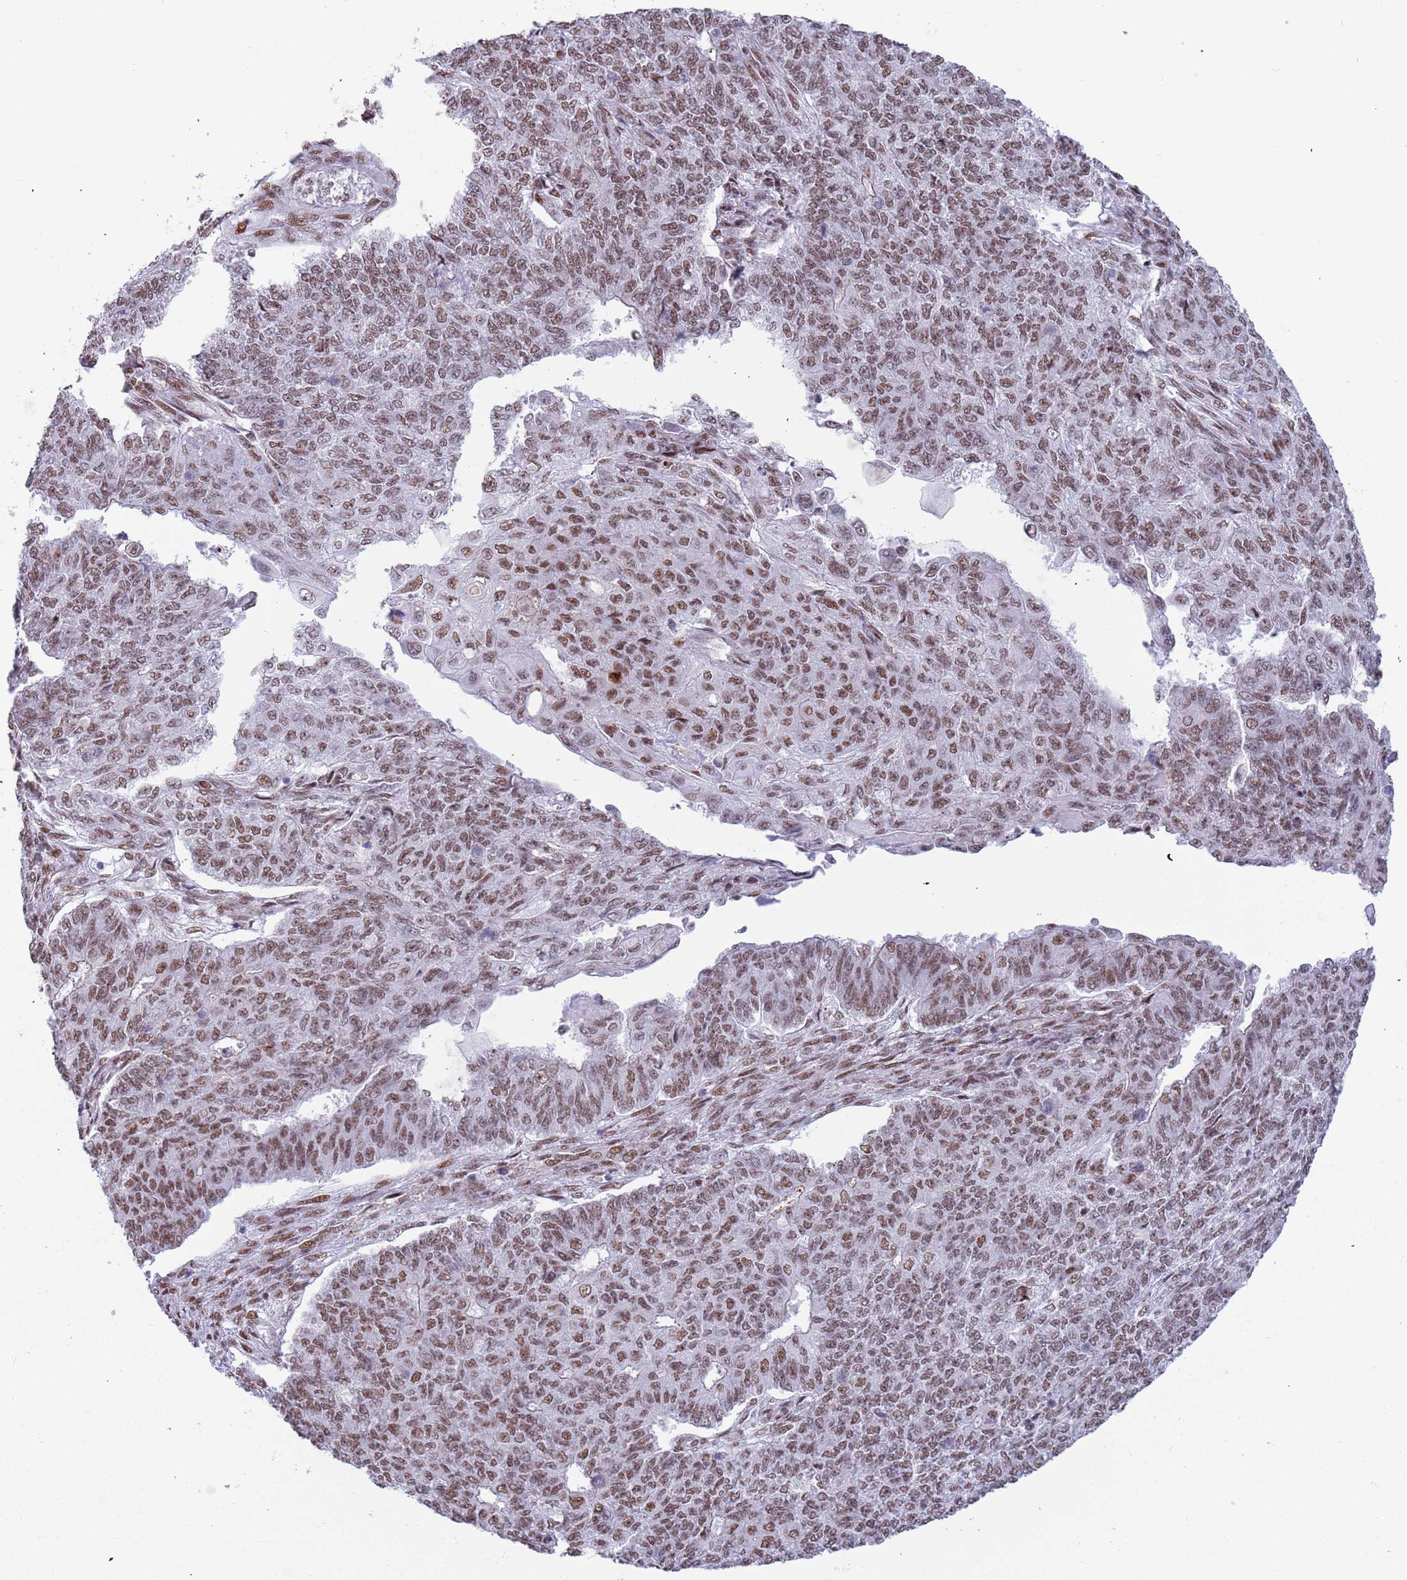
{"staining": {"intensity": "moderate", "quantity": ">75%", "location": "nuclear"}, "tissue": "endometrial cancer", "cell_type": "Tumor cells", "image_type": "cancer", "snomed": [{"axis": "morphology", "description": "Adenocarcinoma, NOS"}, {"axis": "topography", "description": "Endometrium"}], "caption": "Protein analysis of endometrial adenocarcinoma tissue displays moderate nuclear expression in approximately >75% of tumor cells.", "gene": "LRMDA", "patient": {"sex": "female", "age": 32}}